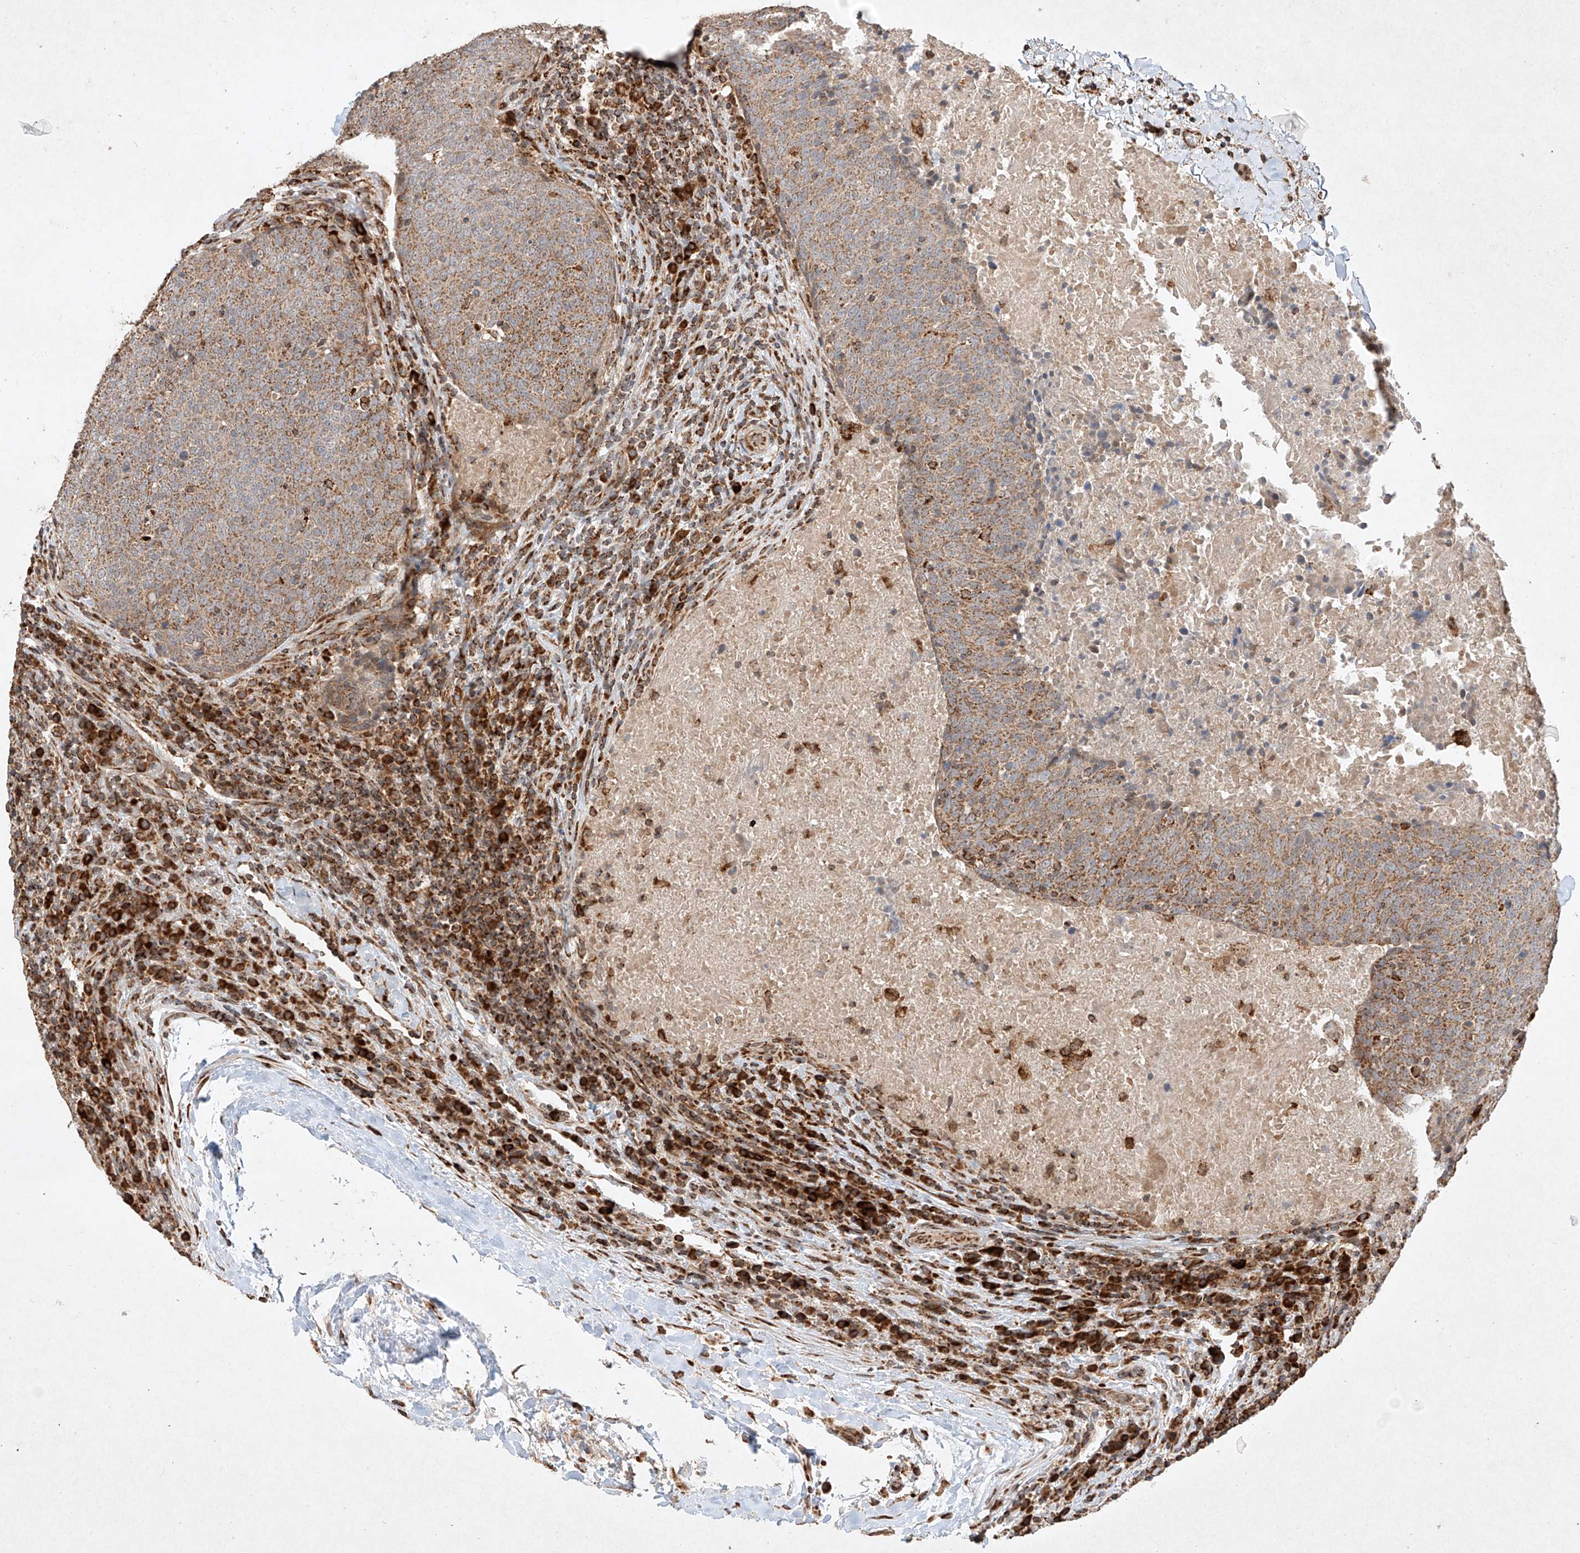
{"staining": {"intensity": "moderate", "quantity": ">75%", "location": "cytoplasmic/membranous"}, "tissue": "head and neck cancer", "cell_type": "Tumor cells", "image_type": "cancer", "snomed": [{"axis": "morphology", "description": "Squamous cell carcinoma, NOS"}, {"axis": "morphology", "description": "Squamous cell carcinoma, metastatic, NOS"}, {"axis": "topography", "description": "Lymph node"}, {"axis": "topography", "description": "Head-Neck"}], "caption": "Head and neck cancer (squamous cell carcinoma) stained with DAB (3,3'-diaminobenzidine) immunohistochemistry (IHC) exhibits medium levels of moderate cytoplasmic/membranous staining in approximately >75% of tumor cells.", "gene": "SEMA3B", "patient": {"sex": "male", "age": 62}}